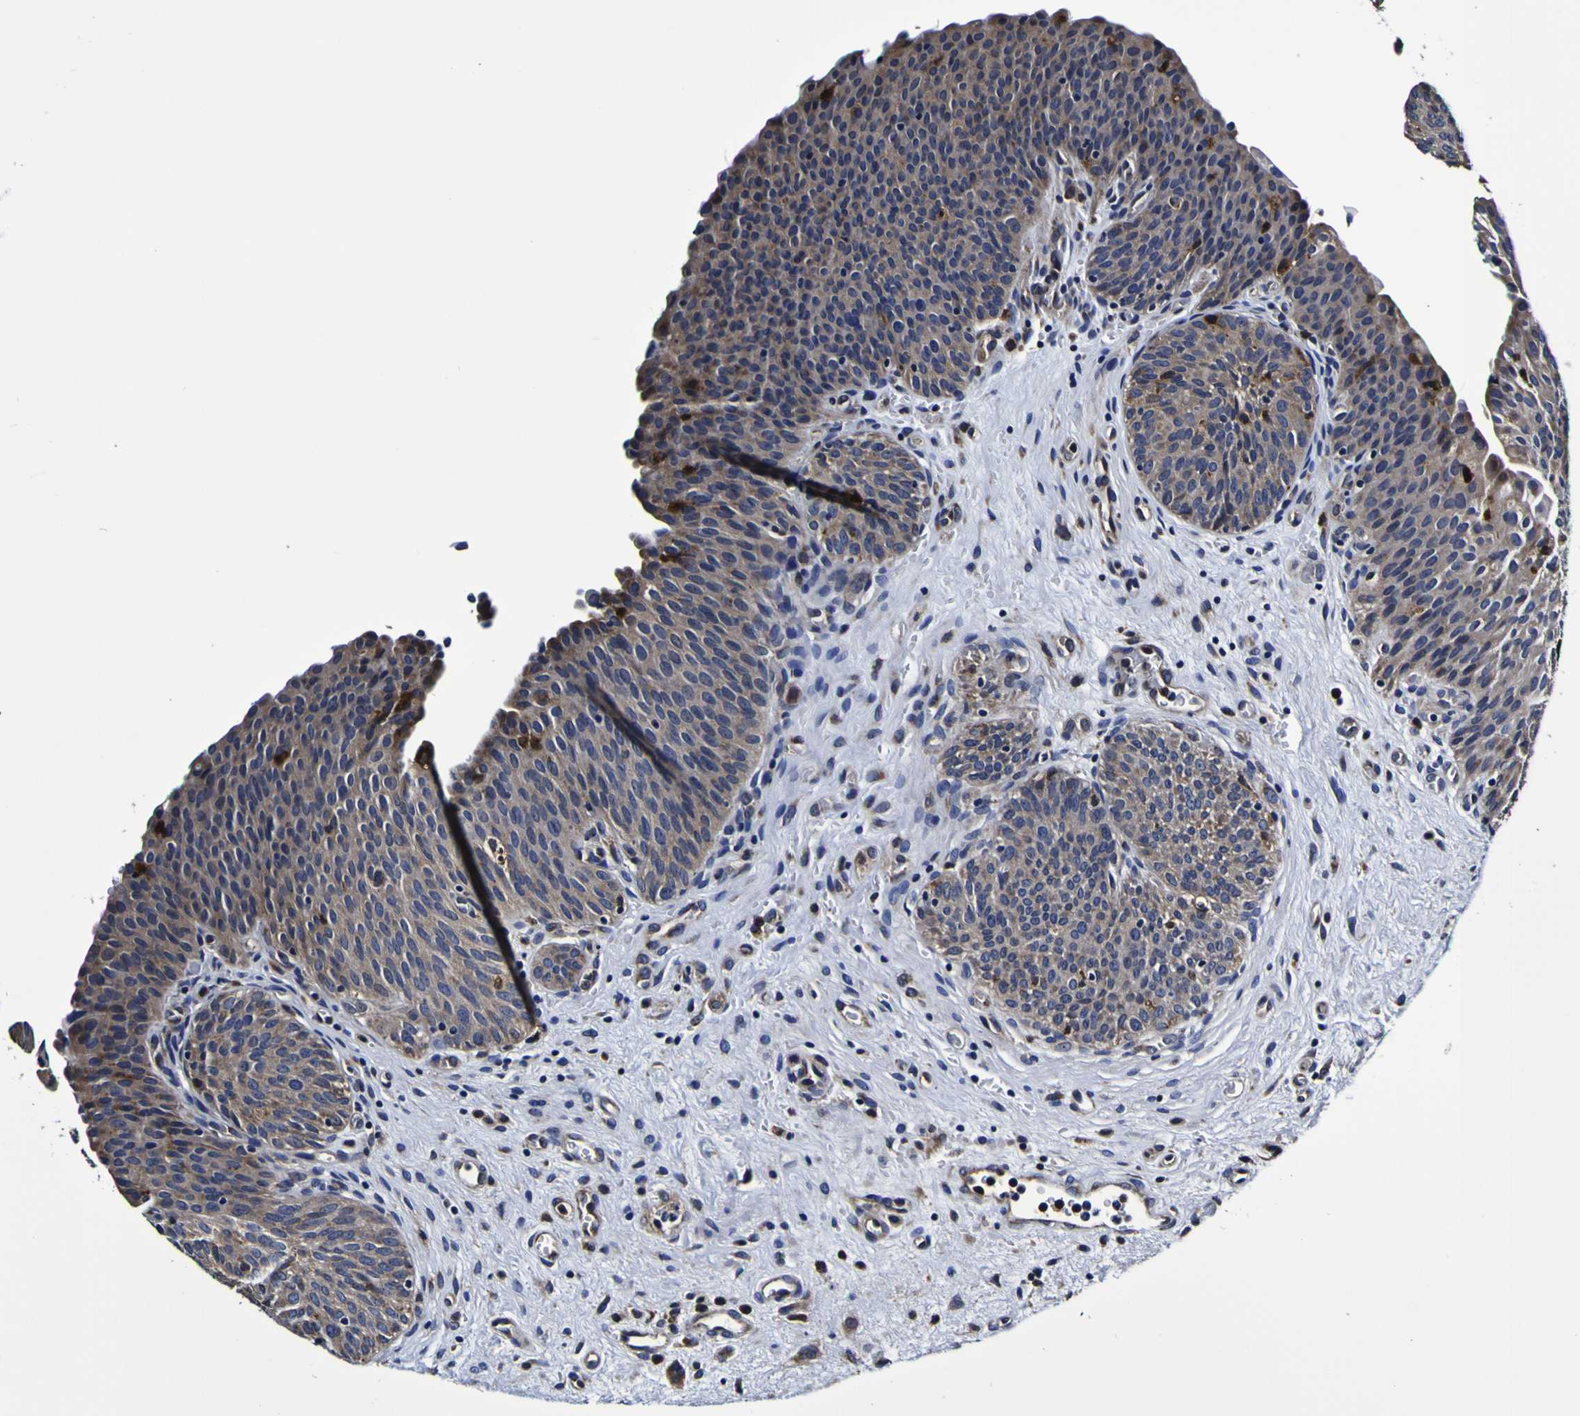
{"staining": {"intensity": "weak", "quantity": "25%-75%", "location": "cytoplasmic/membranous"}, "tissue": "urinary bladder", "cell_type": "Urothelial cells", "image_type": "normal", "snomed": [{"axis": "morphology", "description": "Normal tissue, NOS"}, {"axis": "morphology", "description": "Dysplasia, NOS"}, {"axis": "topography", "description": "Urinary bladder"}], "caption": "Approximately 25%-75% of urothelial cells in normal urinary bladder reveal weak cytoplasmic/membranous protein positivity as visualized by brown immunohistochemical staining.", "gene": "GPX1", "patient": {"sex": "male", "age": 35}}